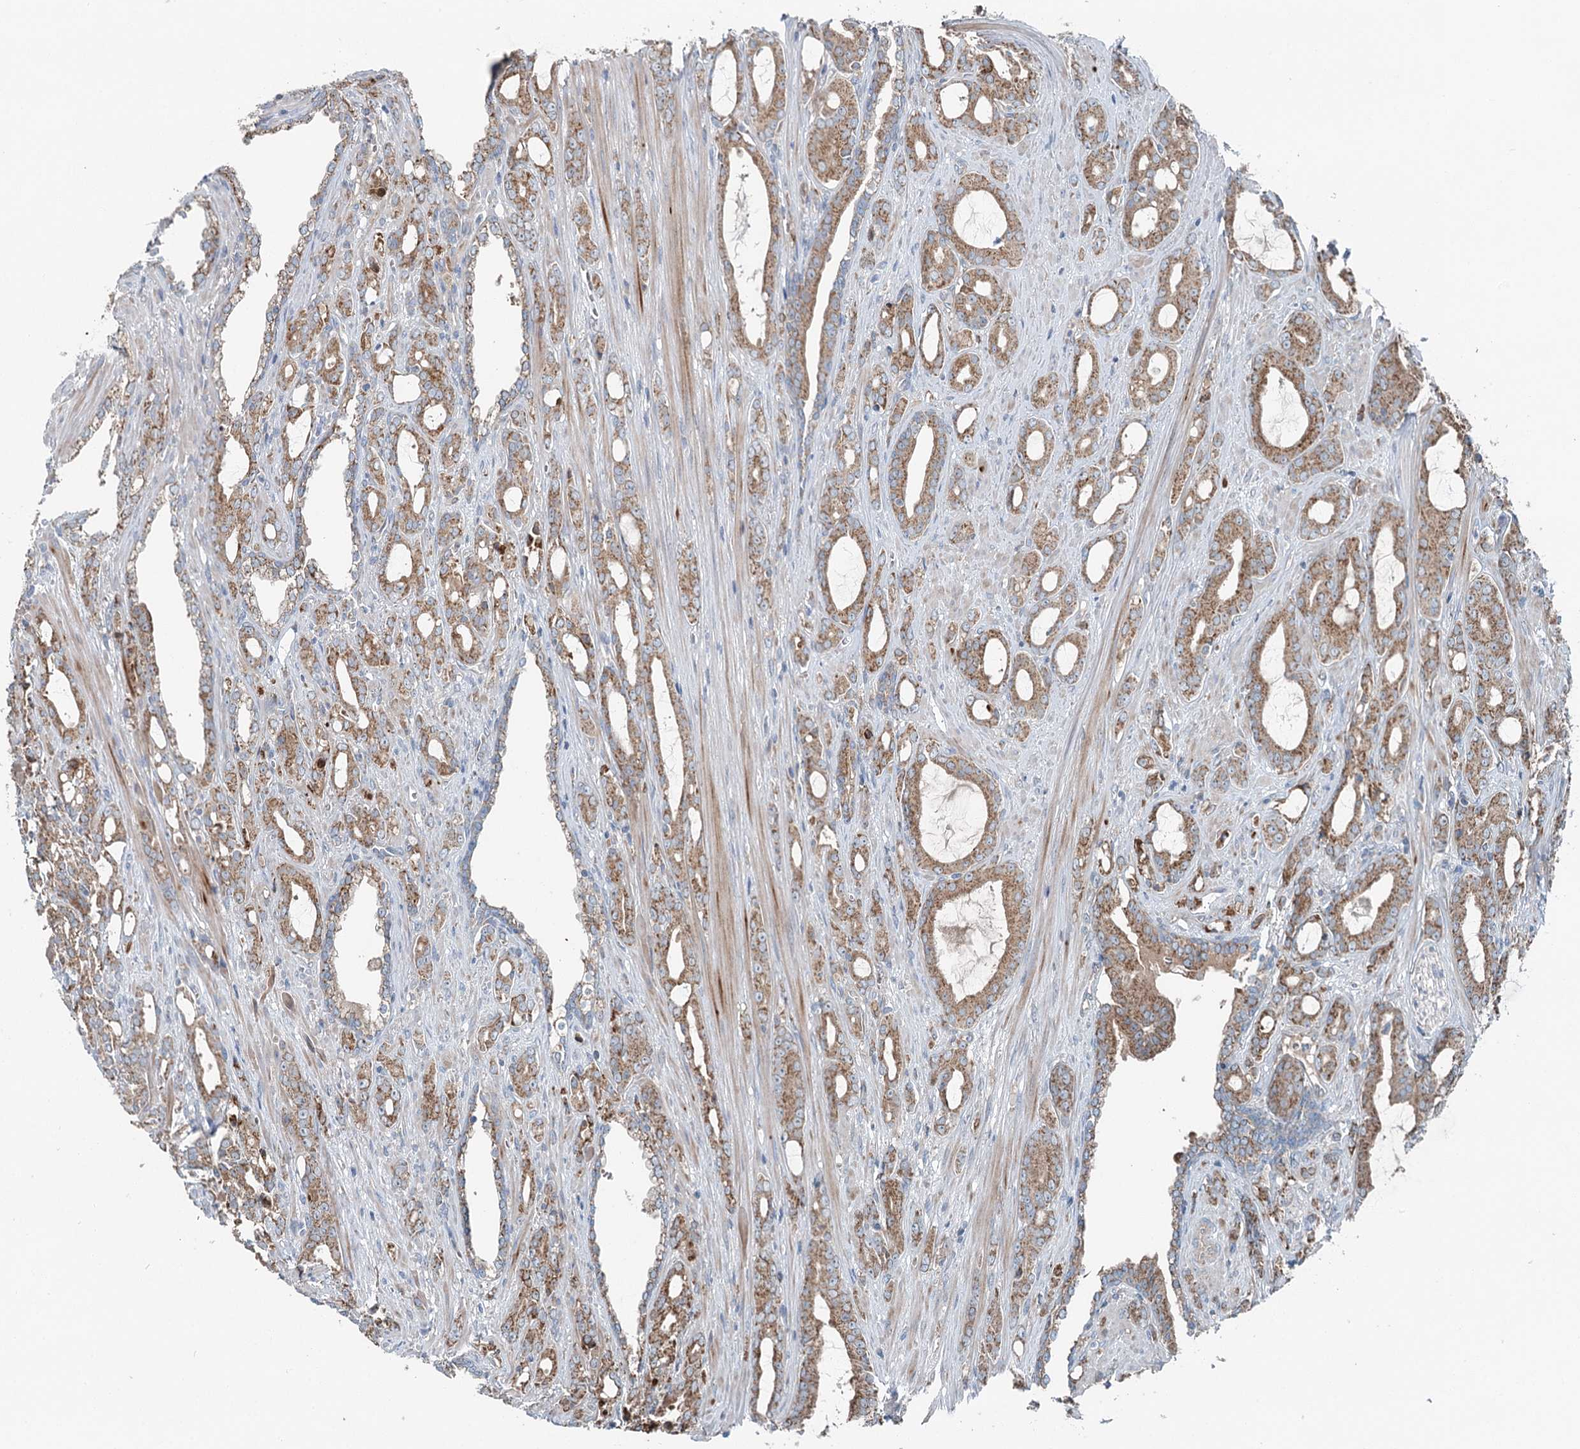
{"staining": {"intensity": "moderate", "quantity": ">75%", "location": "cytoplasmic/membranous"}, "tissue": "prostate cancer", "cell_type": "Tumor cells", "image_type": "cancer", "snomed": [{"axis": "morphology", "description": "Adenocarcinoma, High grade"}, {"axis": "topography", "description": "Prostate"}], "caption": "Immunohistochemical staining of human prostate cancer exhibits moderate cytoplasmic/membranous protein expression in approximately >75% of tumor cells. Nuclei are stained in blue.", "gene": "CHCHD5", "patient": {"sex": "male", "age": 72}}